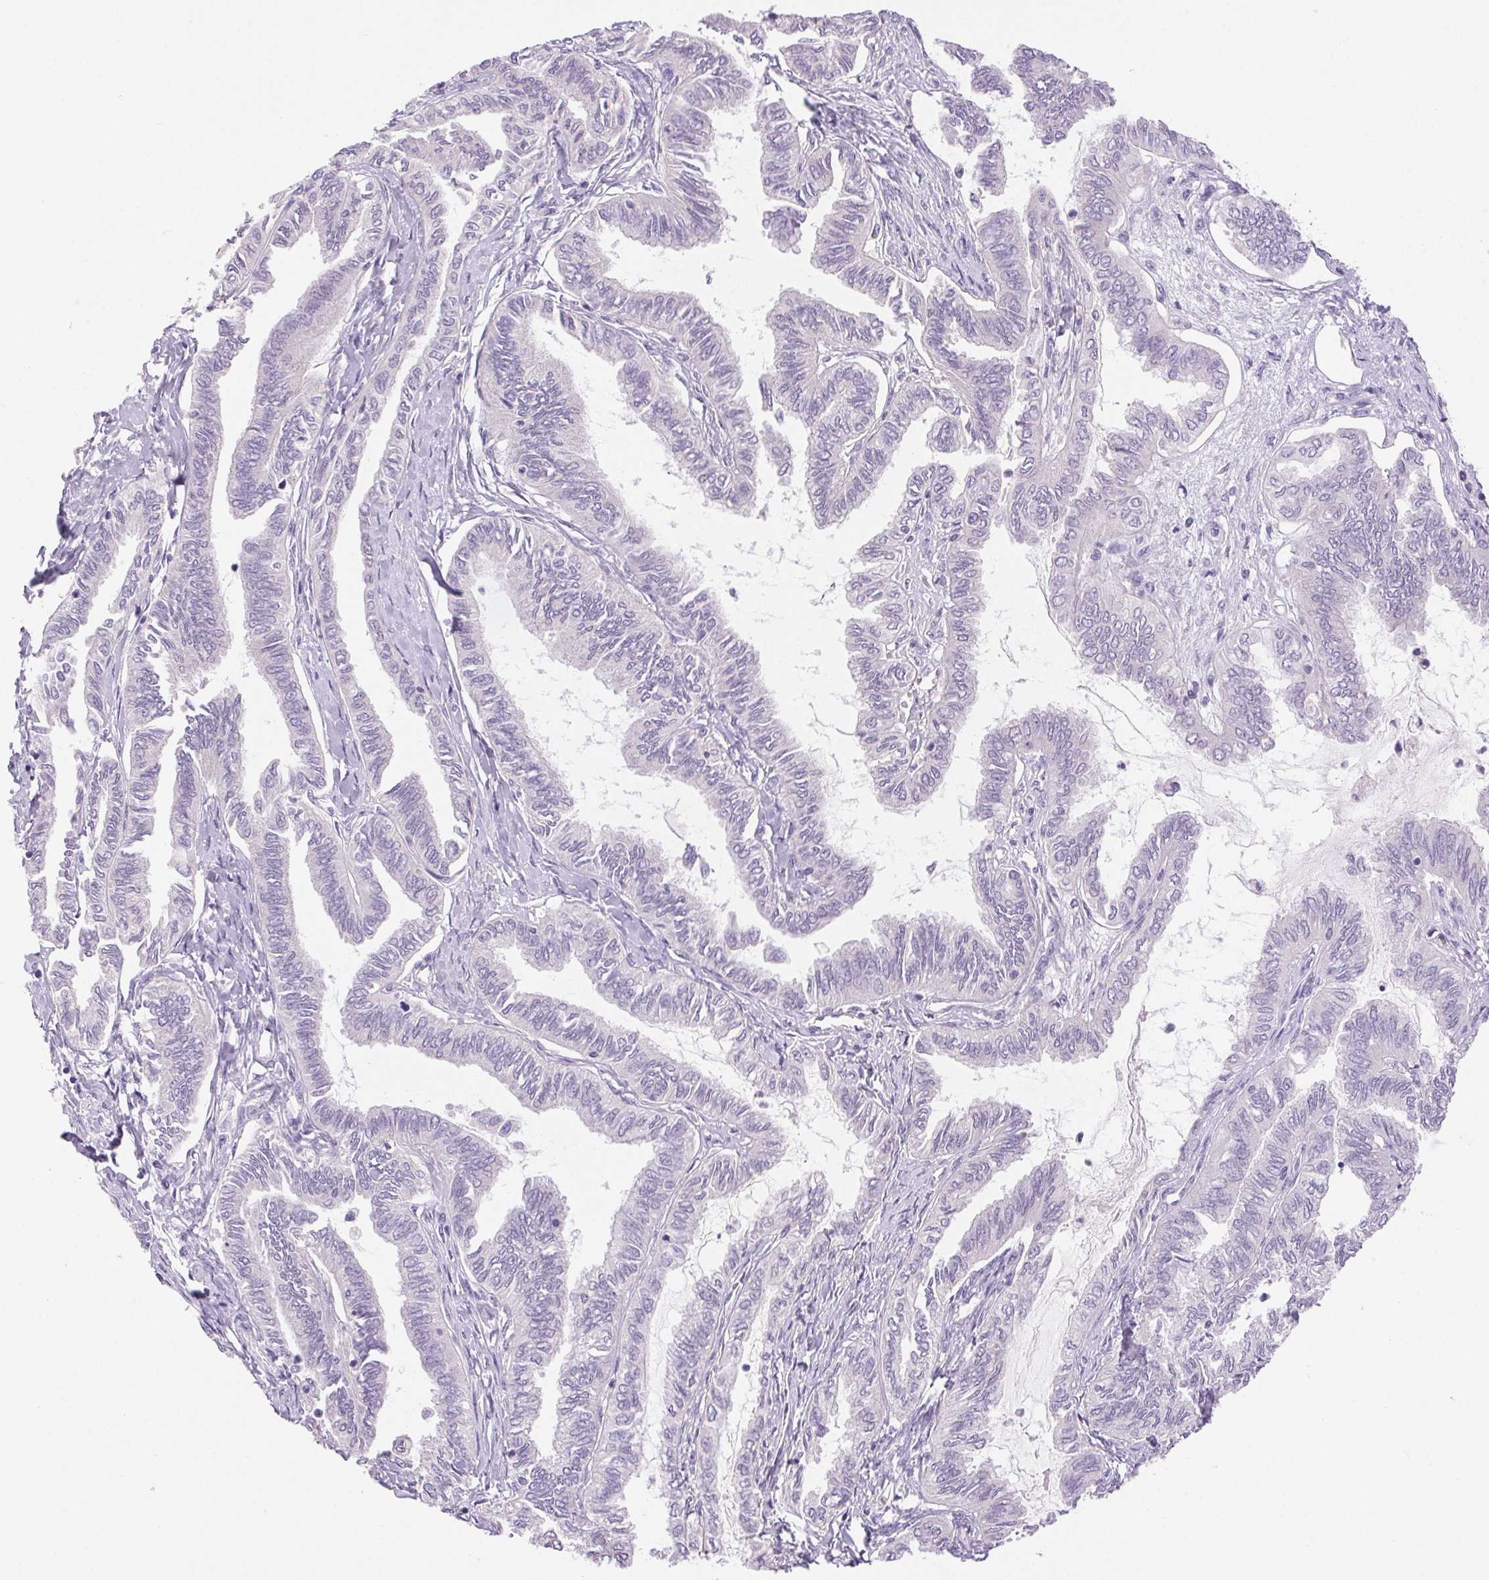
{"staining": {"intensity": "negative", "quantity": "none", "location": "none"}, "tissue": "ovarian cancer", "cell_type": "Tumor cells", "image_type": "cancer", "snomed": [{"axis": "morphology", "description": "Carcinoma, endometroid"}, {"axis": "topography", "description": "Ovary"}], "caption": "Histopathology image shows no protein positivity in tumor cells of ovarian endometroid carcinoma tissue.", "gene": "ARHGAP11B", "patient": {"sex": "female", "age": 70}}